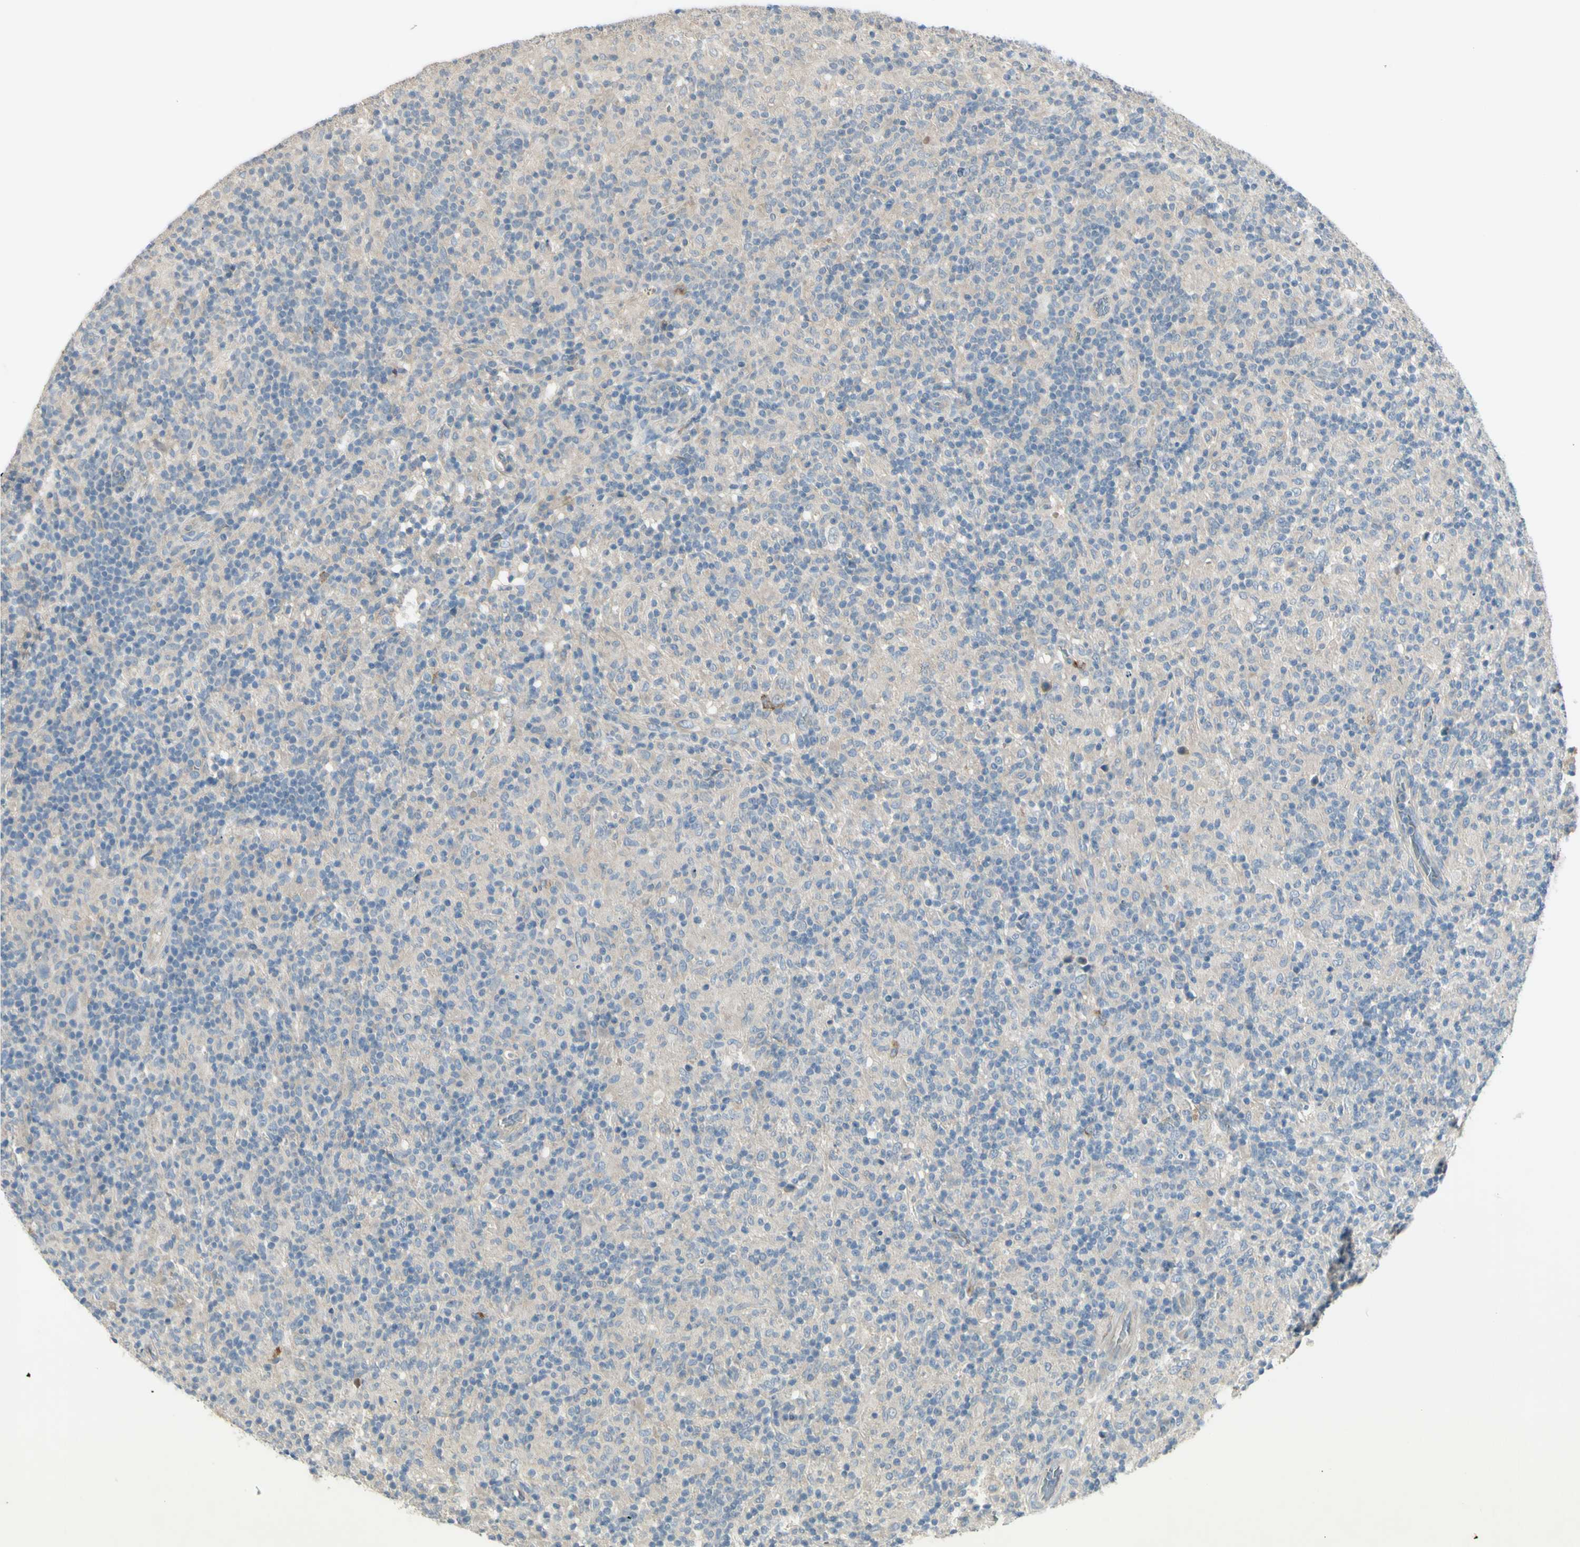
{"staining": {"intensity": "negative", "quantity": "none", "location": "none"}, "tissue": "lymphoma", "cell_type": "Tumor cells", "image_type": "cancer", "snomed": [{"axis": "morphology", "description": "Hodgkin's disease, NOS"}, {"axis": "topography", "description": "Lymph node"}], "caption": "There is no significant positivity in tumor cells of lymphoma. Brightfield microscopy of immunohistochemistry stained with DAB (3,3'-diaminobenzidine) (brown) and hematoxylin (blue), captured at high magnification.", "gene": "AATK", "patient": {"sex": "male", "age": 70}}